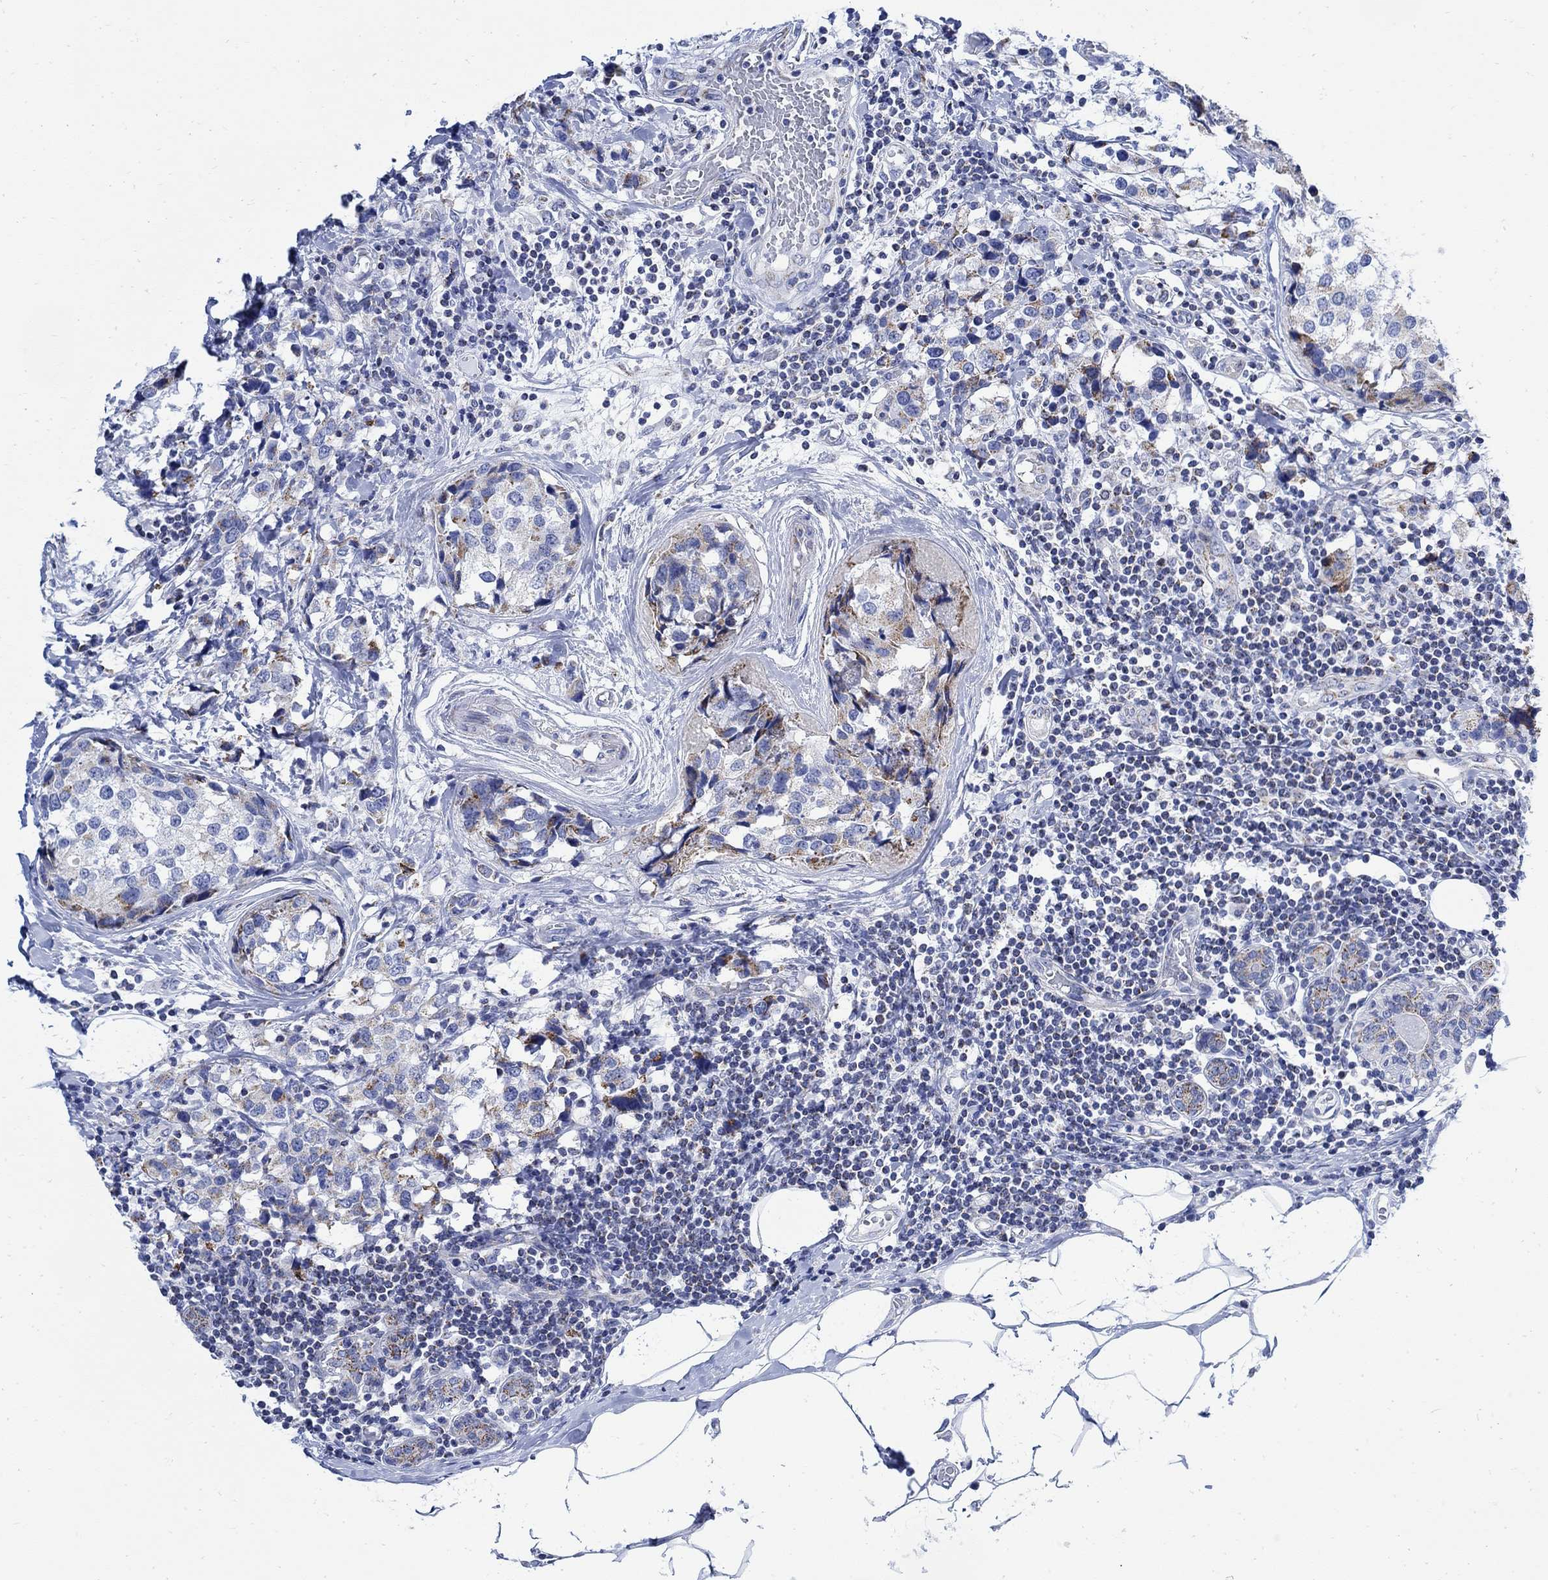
{"staining": {"intensity": "moderate", "quantity": "<25%", "location": "cytoplasmic/membranous"}, "tissue": "breast cancer", "cell_type": "Tumor cells", "image_type": "cancer", "snomed": [{"axis": "morphology", "description": "Lobular carcinoma"}, {"axis": "topography", "description": "Breast"}], "caption": "DAB (3,3'-diaminobenzidine) immunohistochemical staining of human breast cancer (lobular carcinoma) exhibits moderate cytoplasmic/membranous protein staining in about <25% of tumor cells.", "gene": "CPLX2", "patient": {"sex": "female", "age": 59}}